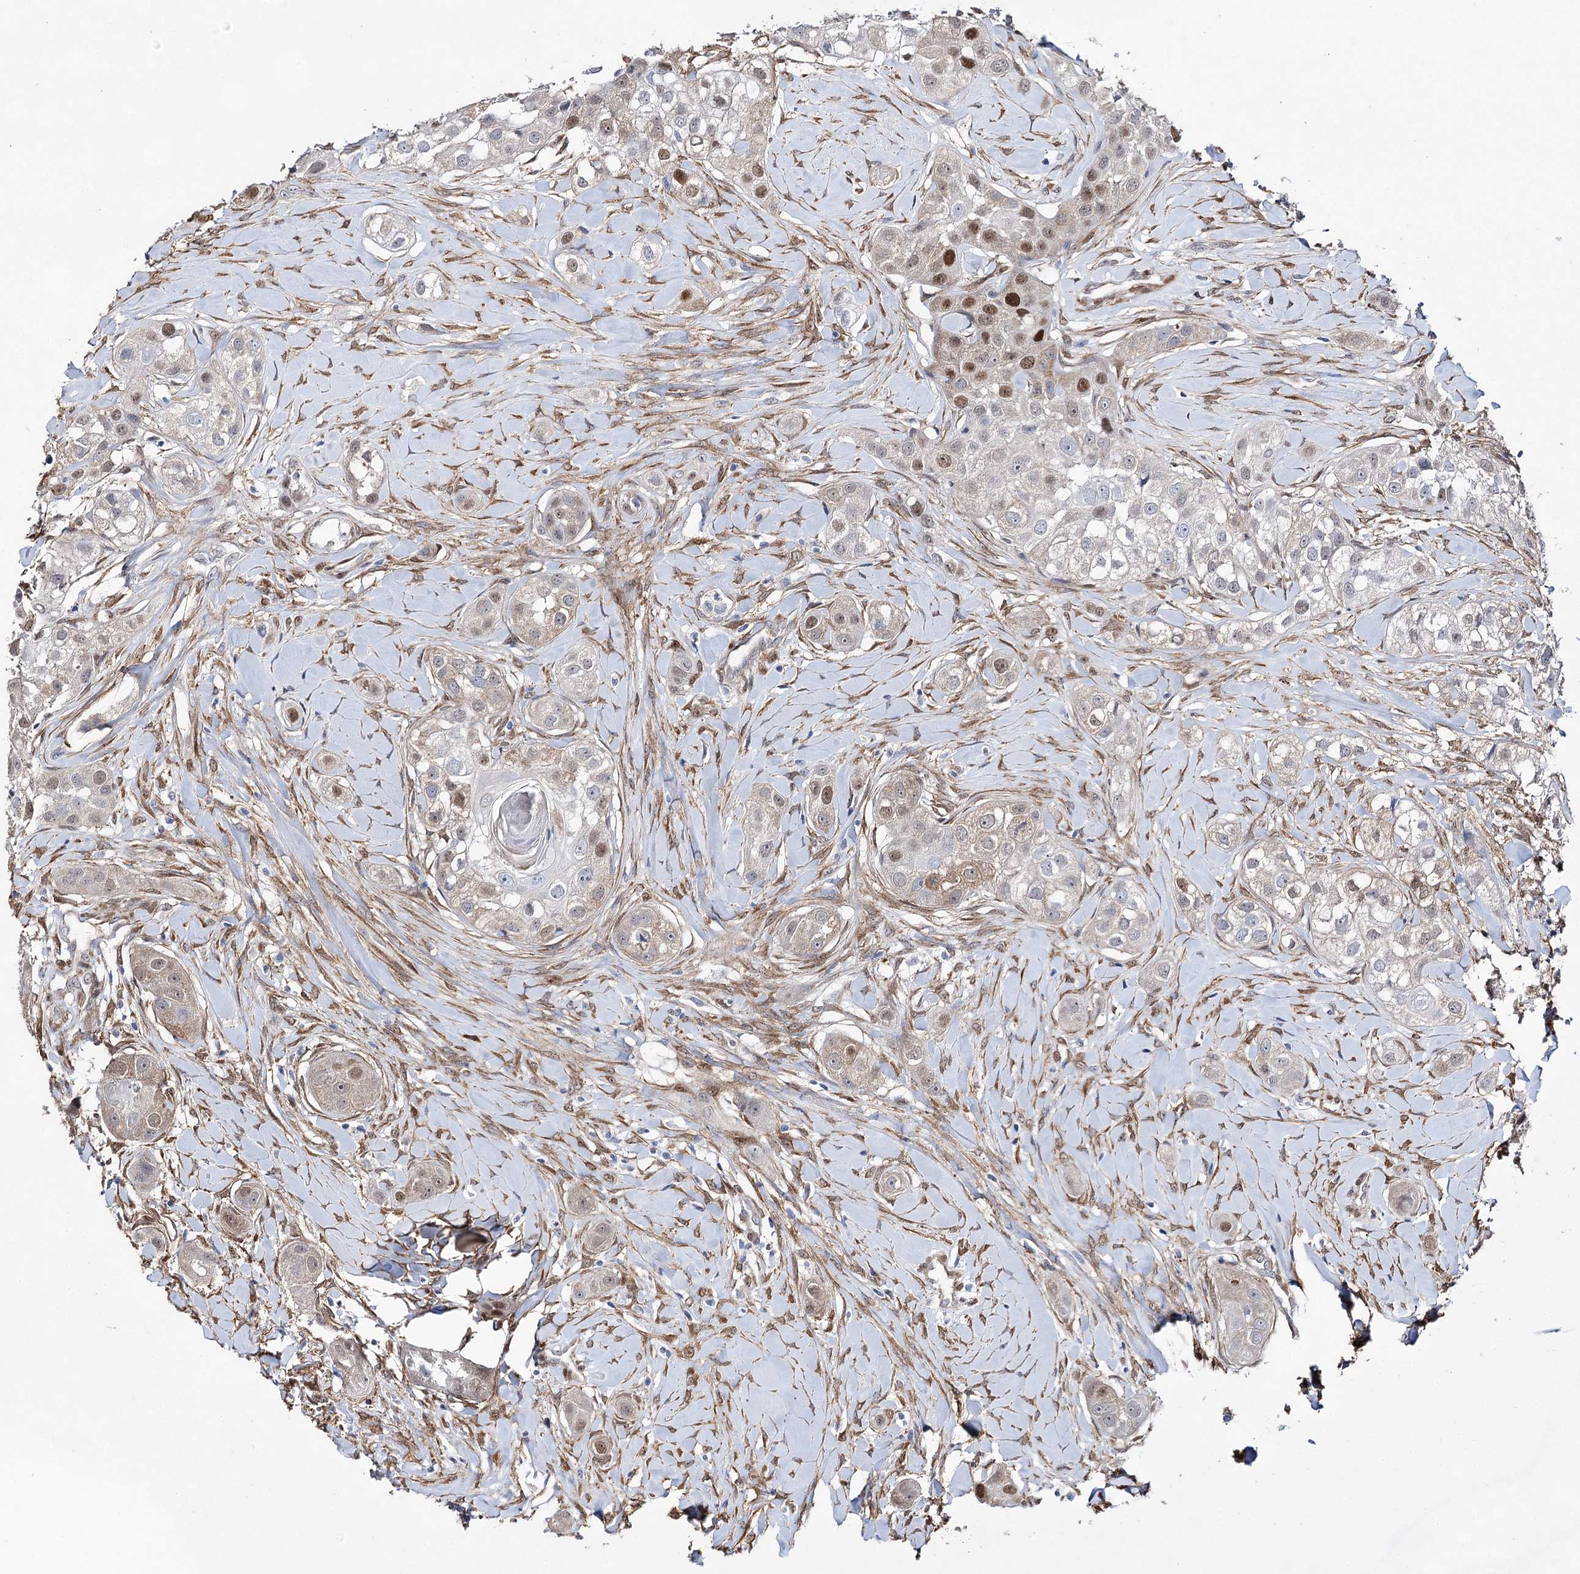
{"staining": {"intensity": "moderate", "quantity": "<25%", "location": "nuclear"}, "tissue": "head and neck cancer", "cell_type": "Tumor cells", "image_type": "cancer", "snomed": [{"axis": "morphology", "description": "Normal tissue, NOS"}, {"axis": "morphology", "description": "Squamous cell carcinoma, NOS"}, {"axis": "topography", "description": "Skeletal muscle"}, {"axis": "topography", "description": "Head-Neck"}], "caption": "A brown stain labels moderate nuclear positivity of a protein in head and neck squamous cell carcinoma tumor cells. The staining was performed using DAB (3,3'-diaminobenzidine) to visualize the protein expression in brown, while the nuclei were stained in blue with hematoxylin (Magnification: 20x).", "gene": "UGDH", "patient": {"sex": "male", "age": 51}}